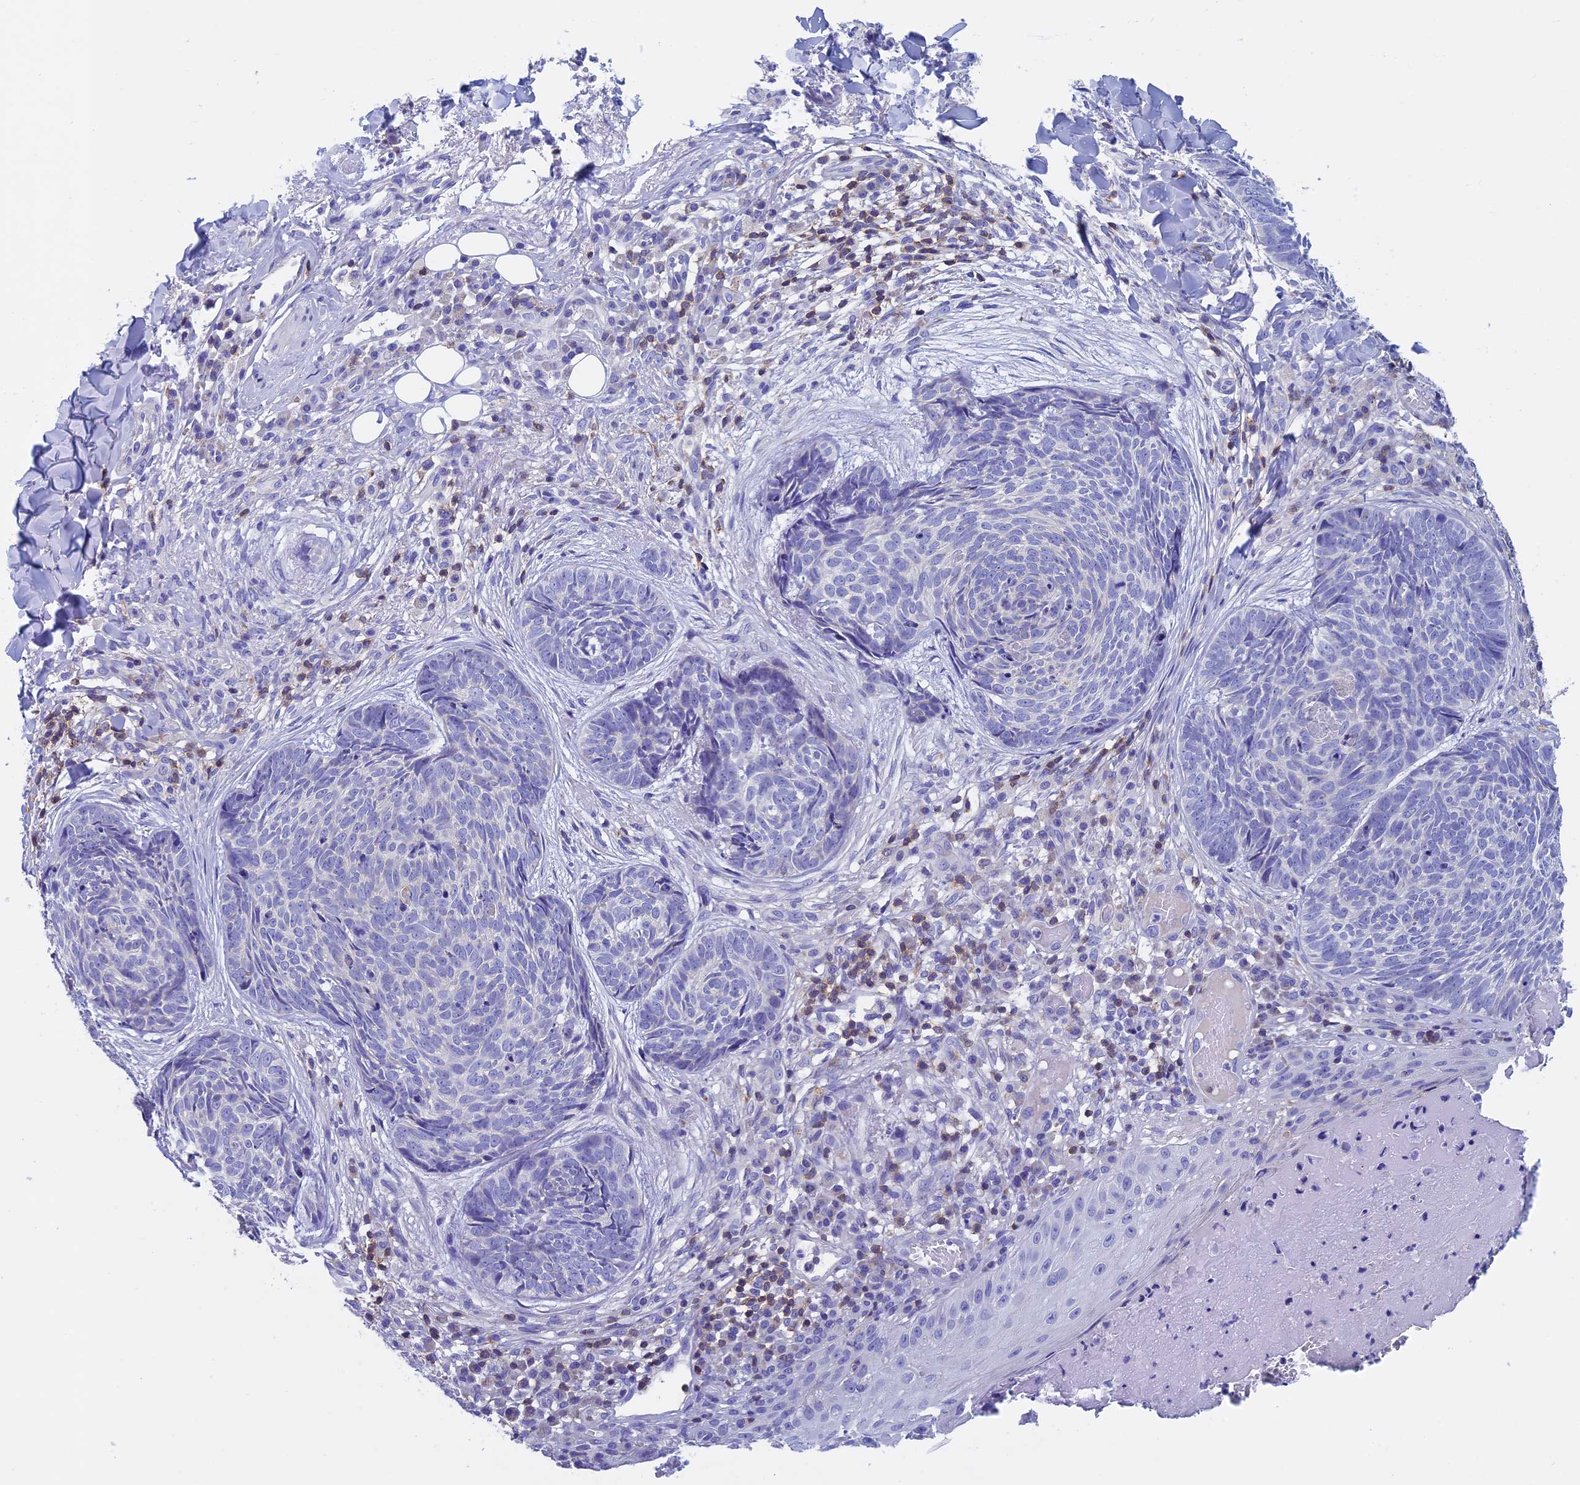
{"staining": {"intensity": "negative", "quantity": "none", "location": "none"}, "tissue": "skin cancer", "cell_type": "Tumor cells", "image_type": "cancer", "snomed": [{"axis": "morphology", "description": "Basal cell carcinoma"}, {"axis": "topography", "description": "Skin"}], "caption": "Histopathology image shows no protein expression in tumor cells of basal cell carcinoma (skin) tissue.", "gene": "SEPTIN1", "patient": {"sex": "female", "age": 61}}